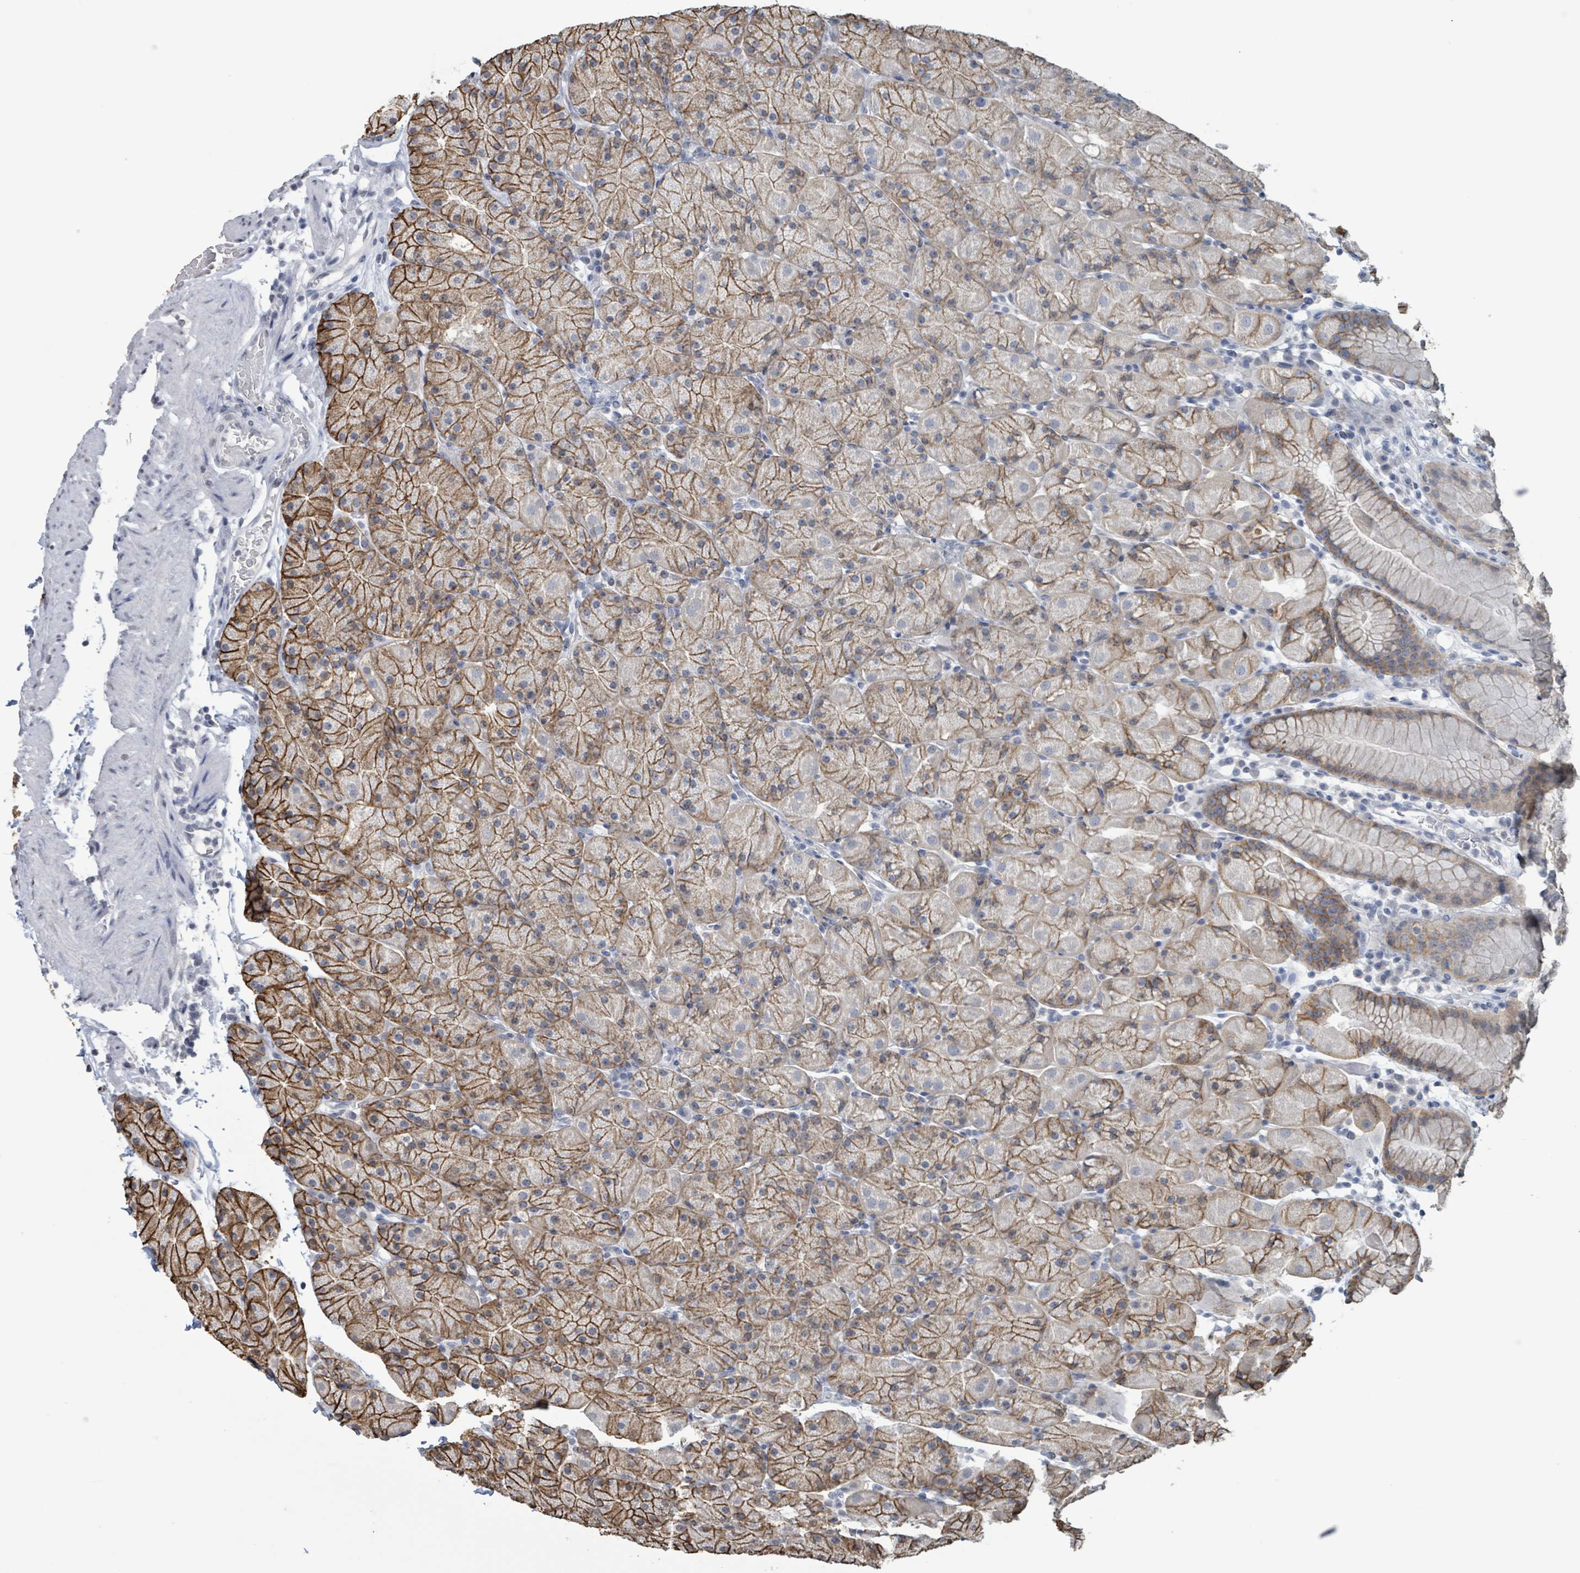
{"staining": {"intensity": "strong", "quantity": ">75%", "location": "cytoplasmic/membranous"}, "tissue": "stomach", "cell_type": "Glandular cells", "image_type": "normal", "snomed": [{"axis": "morphology", "description": "Normal tissue, NOS"}, {"axis": "topography", "description": "Stomach, upper"}, {"axis": "topography", "description": "Stomach, lower"}], "caption": "Protein staining displays strong cytoplasmic/membranous expression in approximately >75% of glandular cells in benign stomach. The protein of interest is shown in brown color, while the nuclei are stained blue.", "gene": "CA9", "patient": {"sex": "male", "age": 67}}